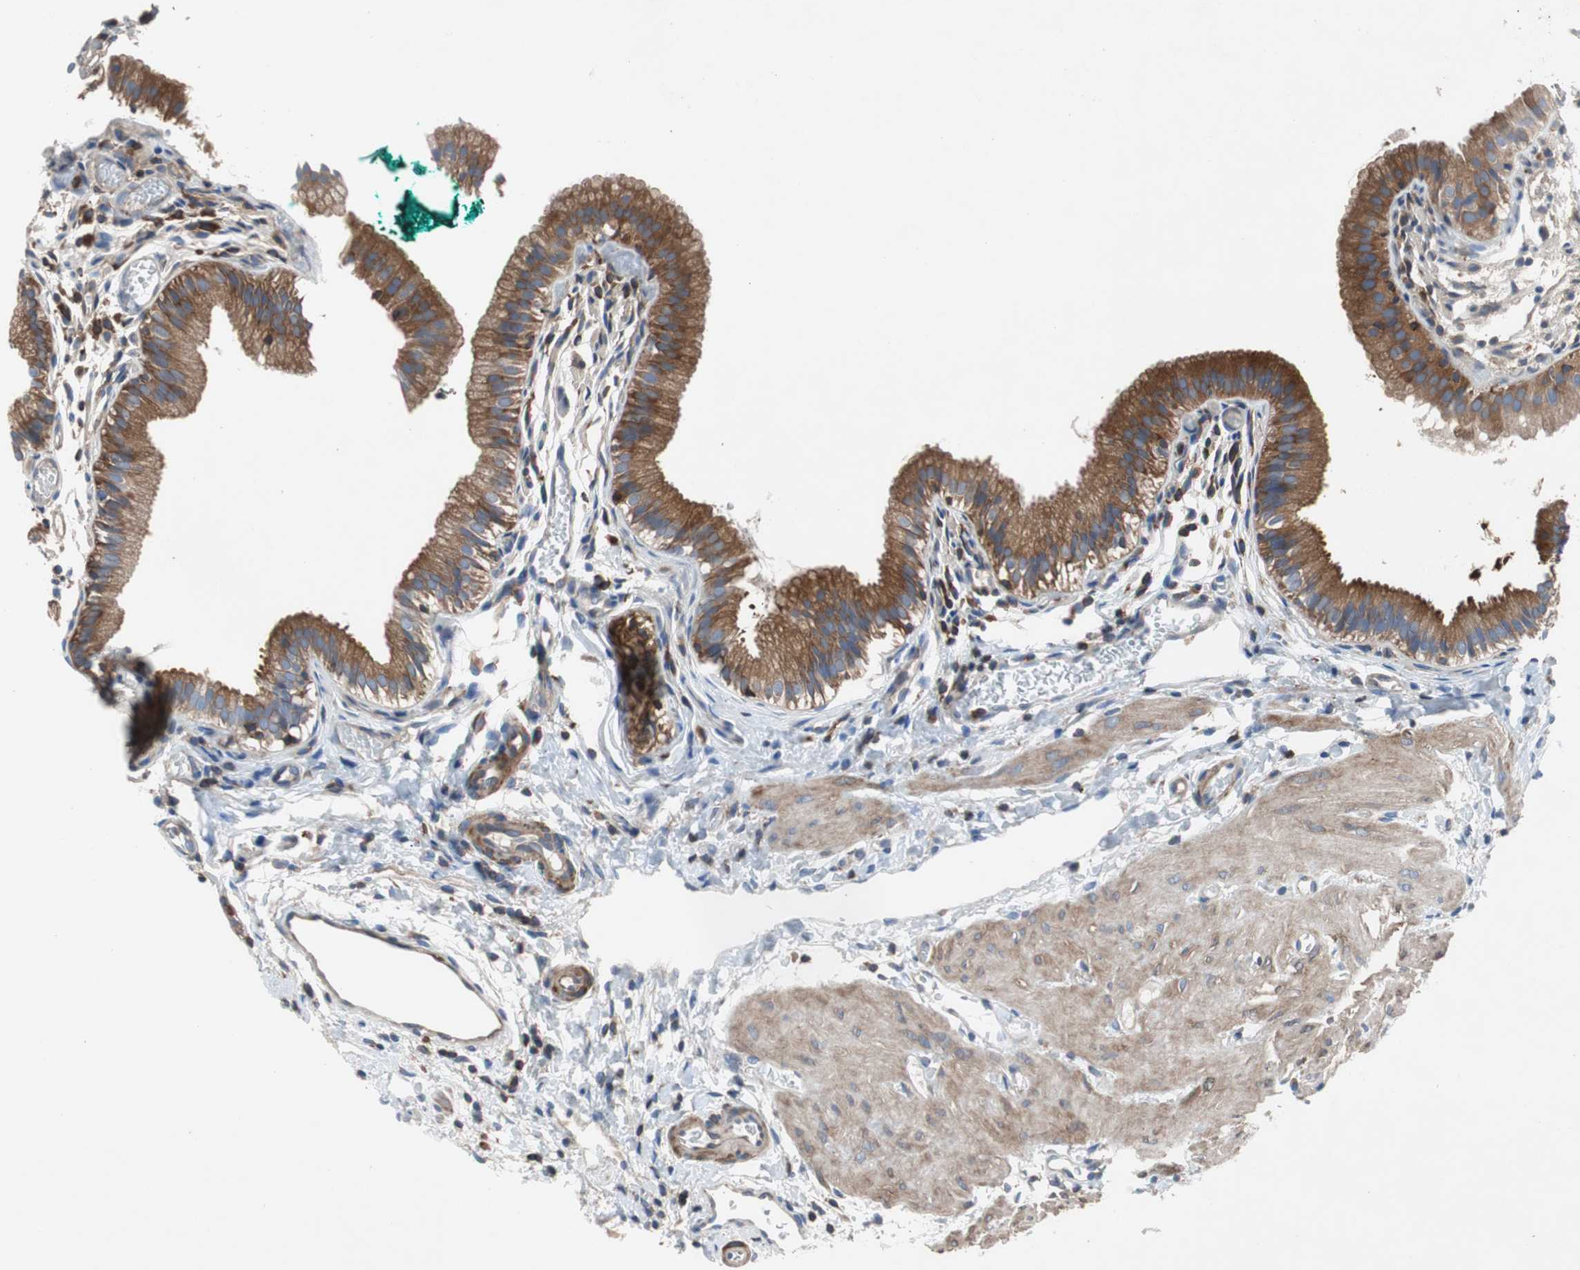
{"staining": {"intensity": "strong", "quantity": ">75%", "location": "cytoplasmic/membranous"}, "tissue": "gallbladder", "cell_type": "Glandular cells", "image_type": "normal", "snomed": [{"axis": "morphology", "description": "Normal tissue, NOS"}, {"axis": "topography", "description": "Gallbladder"}], "caption": "The photomicrograph demonstrates immunohistochemical staining of benign gallbladder. There is strong cytoplasmic/membranous positivity is present in approximately >75% of glandular cells.", "gene": "GYS1", "patient": {"sex": "female", "age": 26}}